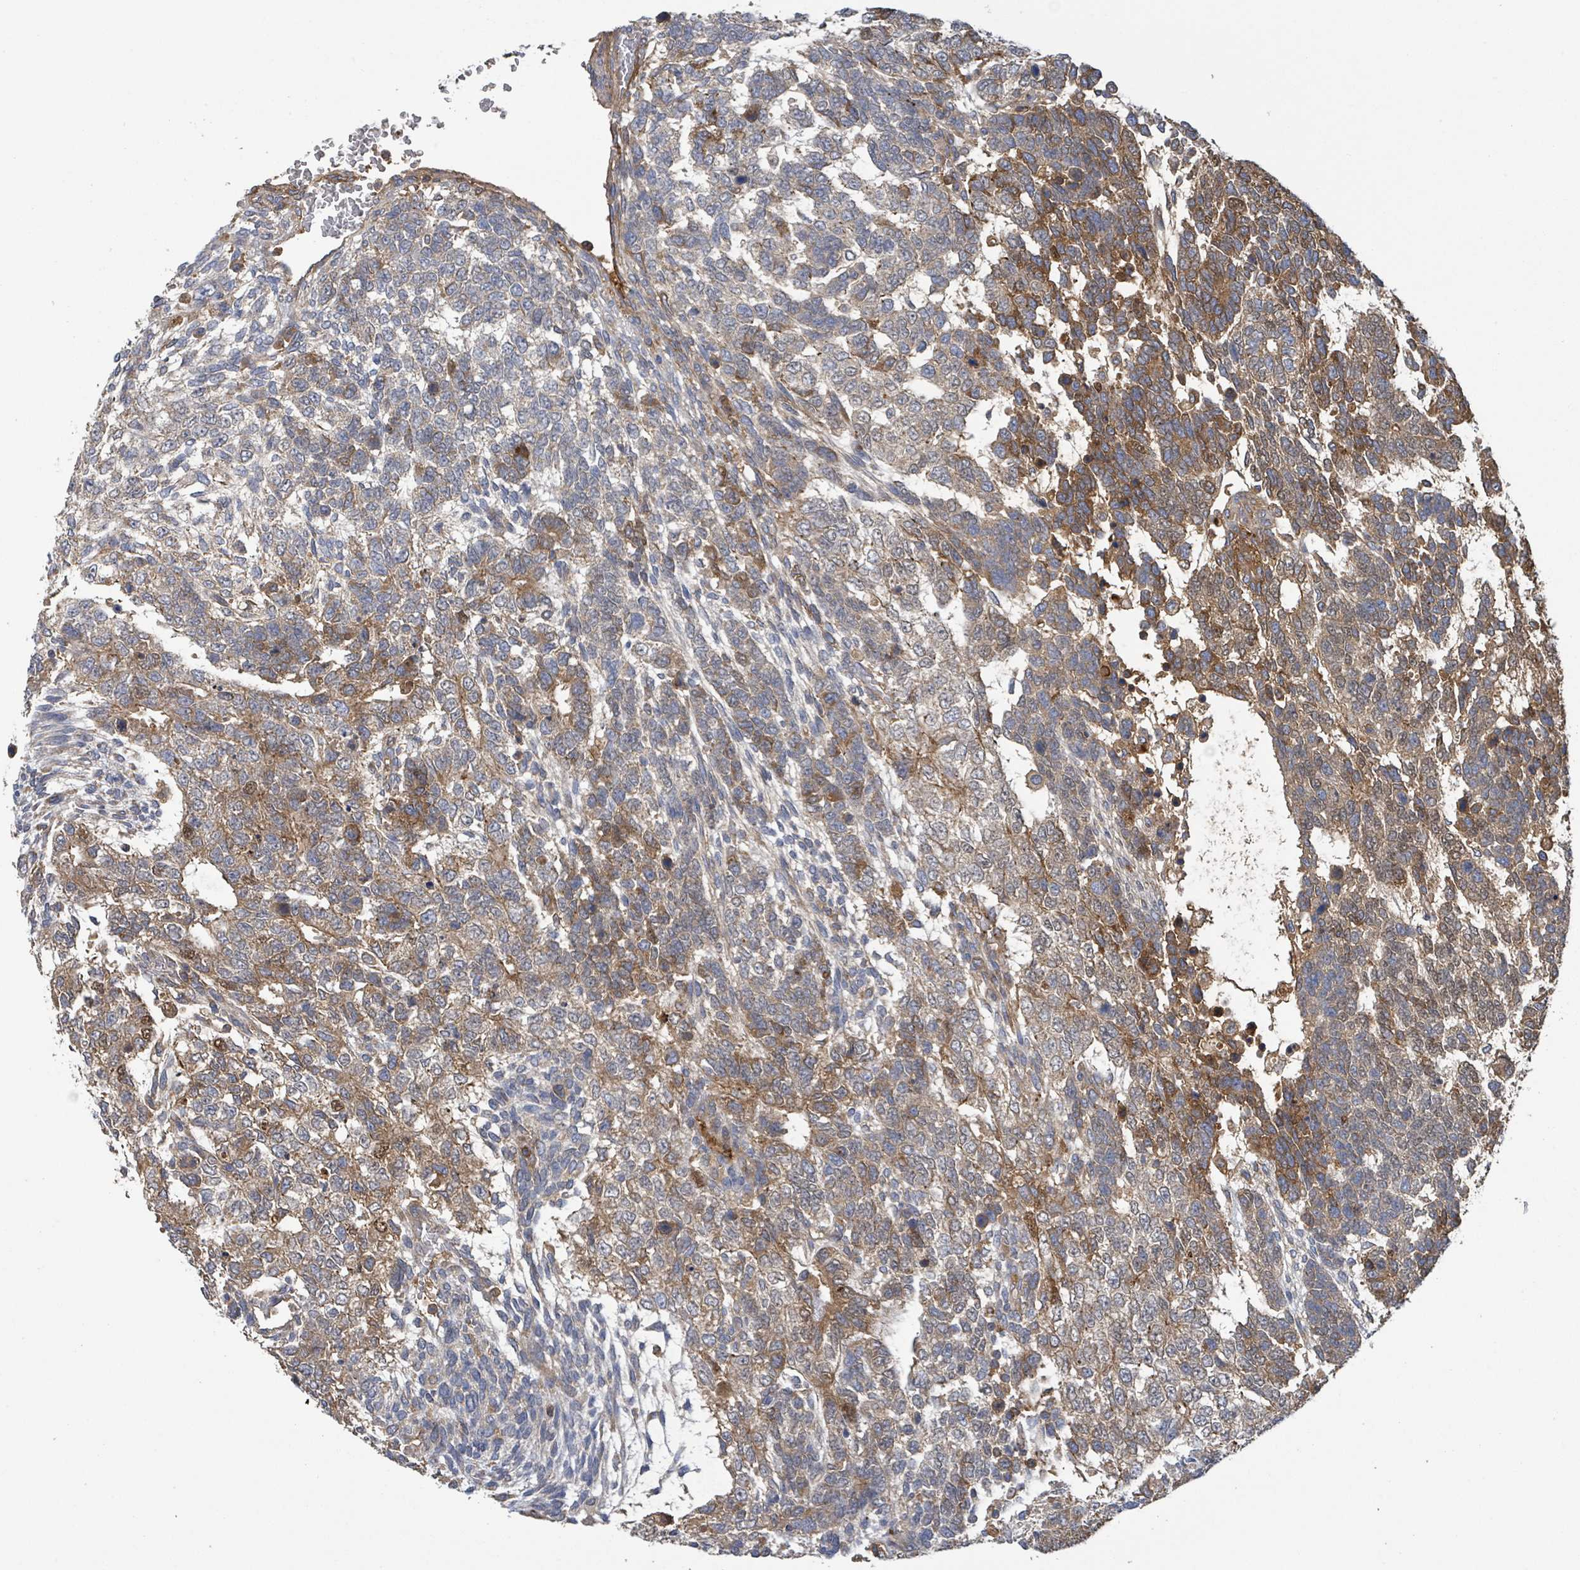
{"staining": {"intensity": "moderate", "quantity": "25%-75%", "location": "cytoplasmic/membranous"}, "tissue": "testis cancer", "cell_type": "Tumor cells", "image_type": "cancer", "snomed": [{"axis": "morphology", "description": "Carcinoma, Embryonal, NOS"}, {"axis": "topography", "description": "Testis"}], "caption": "The image demonstrates a brown stain indicating the presence of a protein in the cytoplasmic/membranous of tumor cells in testis cancer.", "gene": "PLAAT1", "patient": {"sex": "male", "age": 23}}